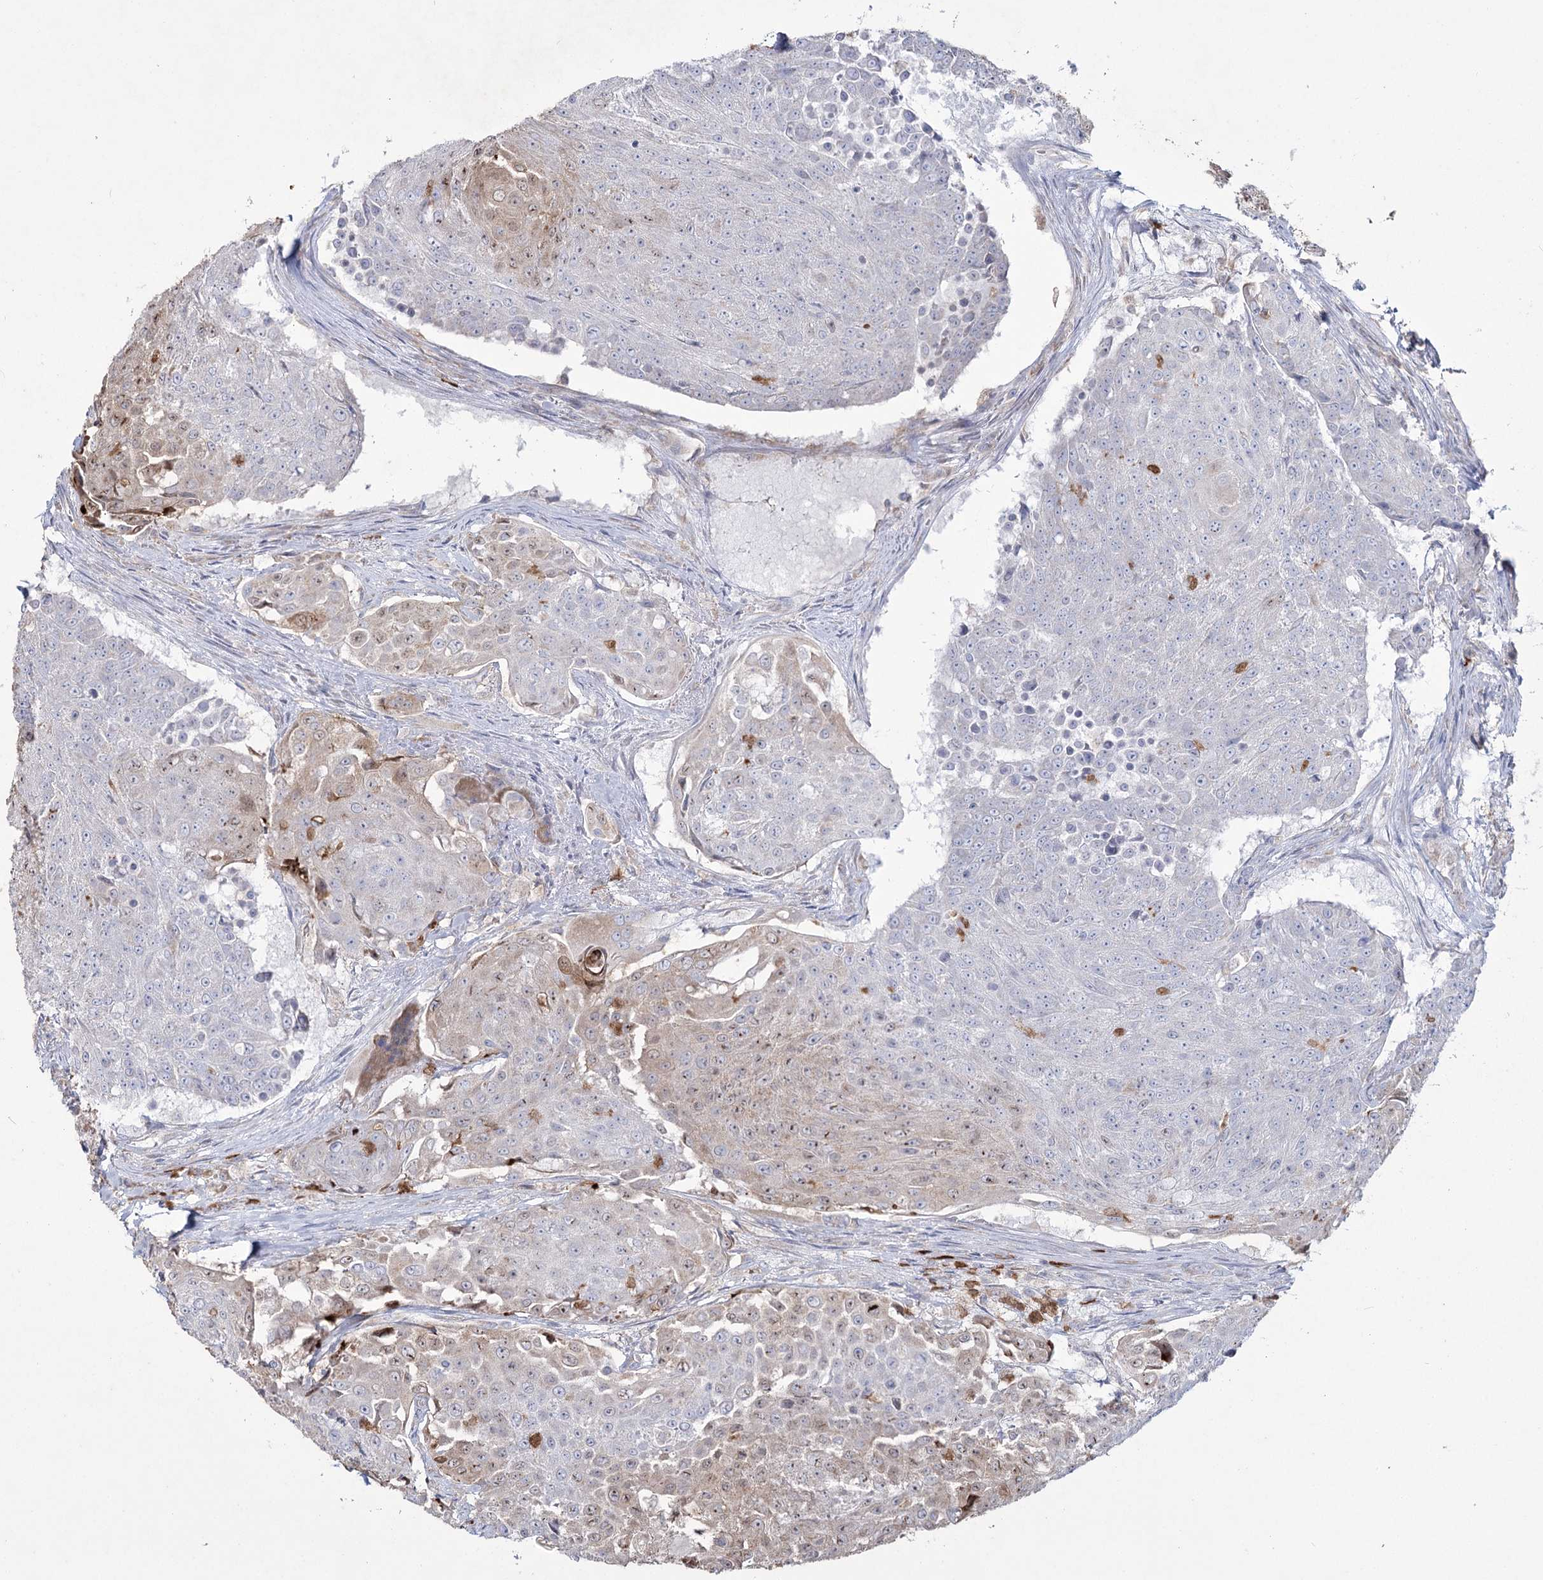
{"staining": {"intensity": "weak", "quantity": "<25%", "location": "cytoplasmic/membranous"}, "tissue": "urothelial cancer", "cell_type": "Tumor cells", "image_type": "cancer", "snomed": [{"axis": "morphology", "description": "Urothelial carcinoma, High grade"}, {"axis": "topography", "description": "Urinary bladder"}], "caption": "Tumor cells are negative for protein expression in human high-grade urothelial carcinoma.", "gene": "NIPAL4", "patient": {"sex": "female", "age": 63}}